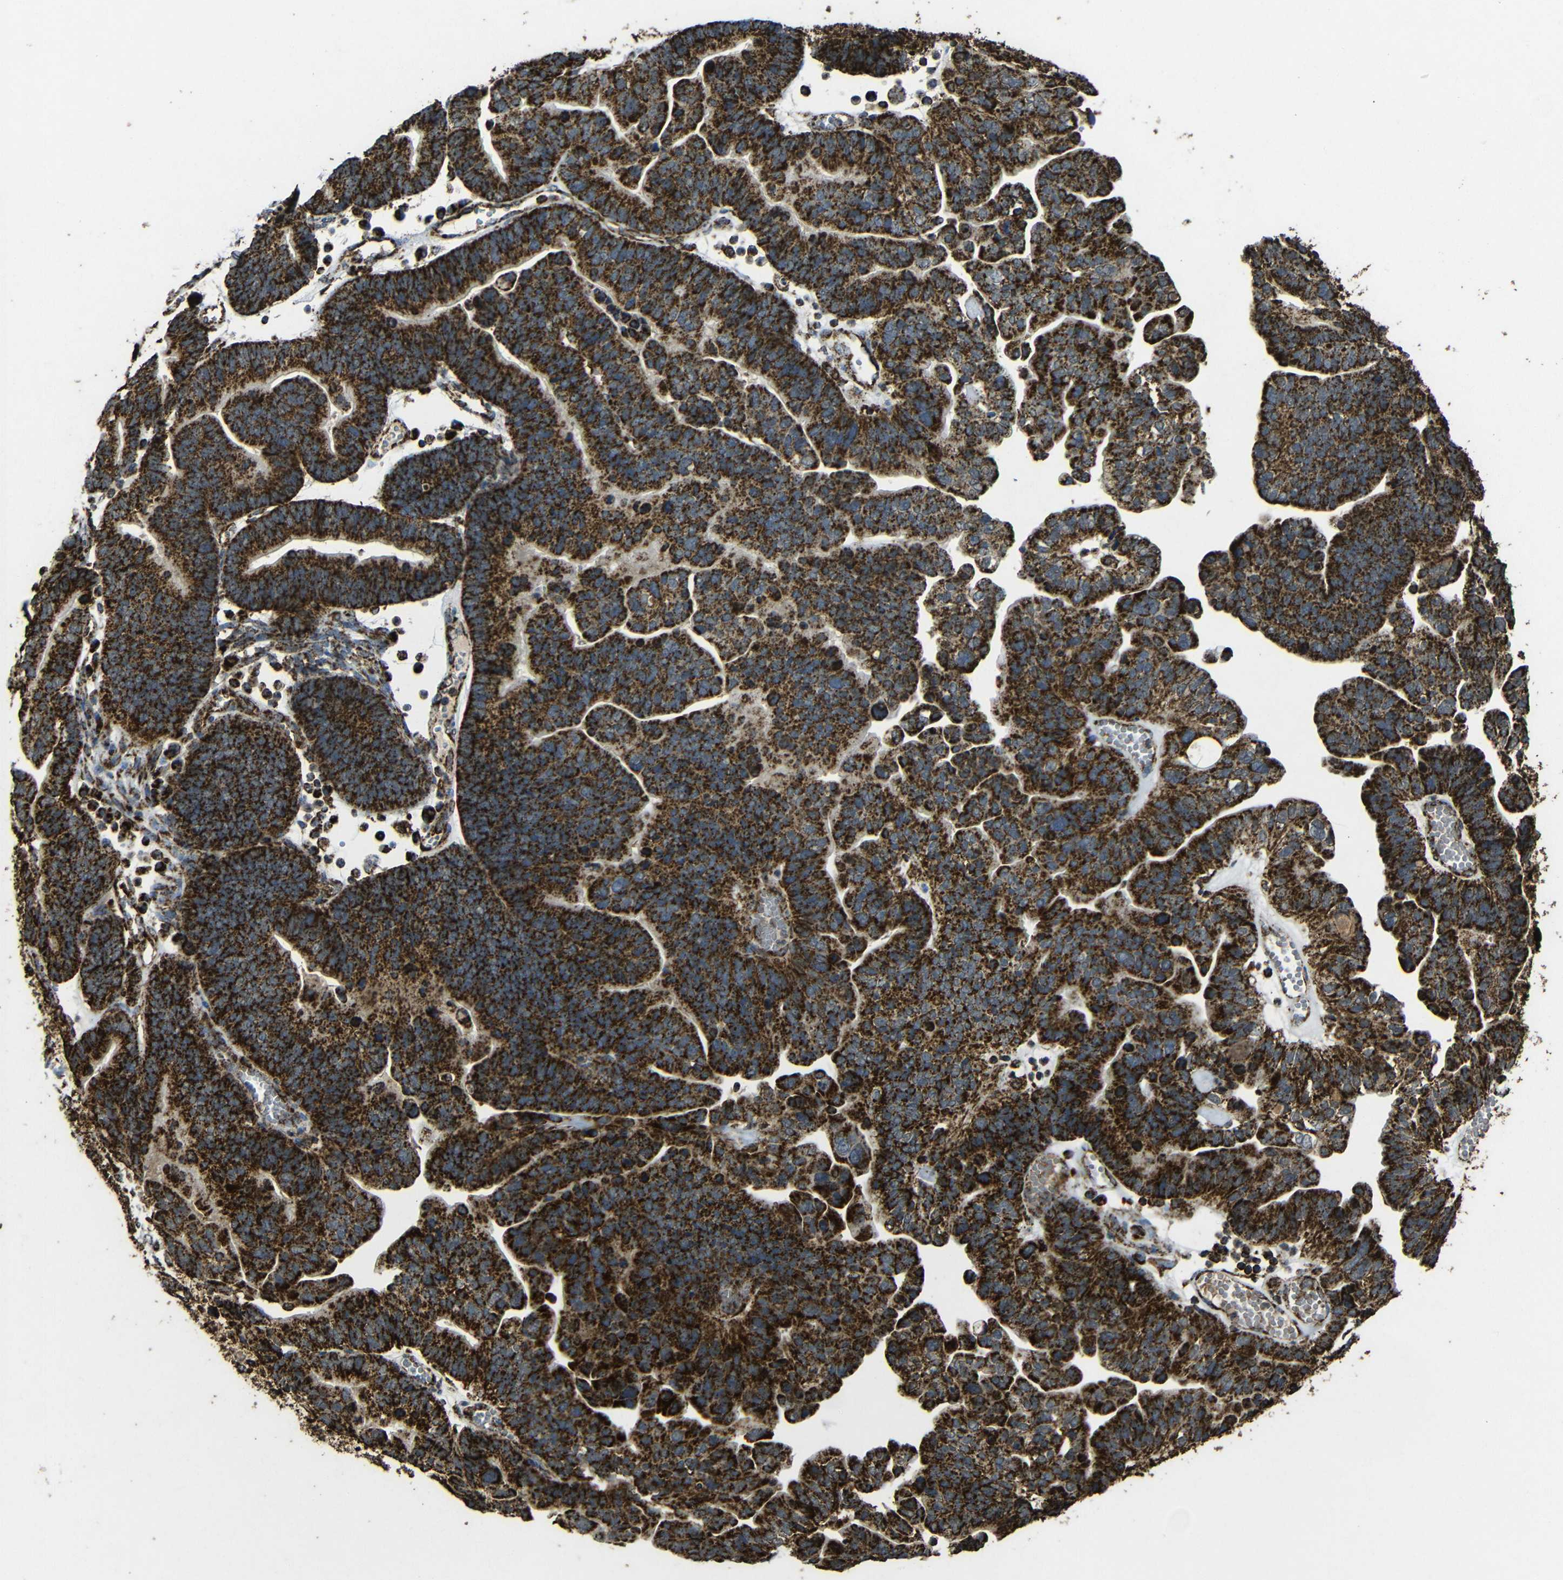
{"staining": {"intensity": "strong", "quantity": ">75%", "location": "cytoplasmic/membranous"}, "tissue": "ovarian cancer", "cell_type": "Tumor cells", "image_type": "cancer", "snomed": [{"axis": "morphology", "description": "Cystadenocarcinoma, serous, NOS"}, {"axis": "topography", "description": "Ovary"}], "caption": "The image displays staining of ovarian cancer, revealing strong cytoplasmic/membranous protein staining (brown color) within tumor cells. The protein of interest is shown in brown color, while the nuclei are stained blue.", "gene": "ATP5F1A", "patient": {"sex": "female", "age": 56}}